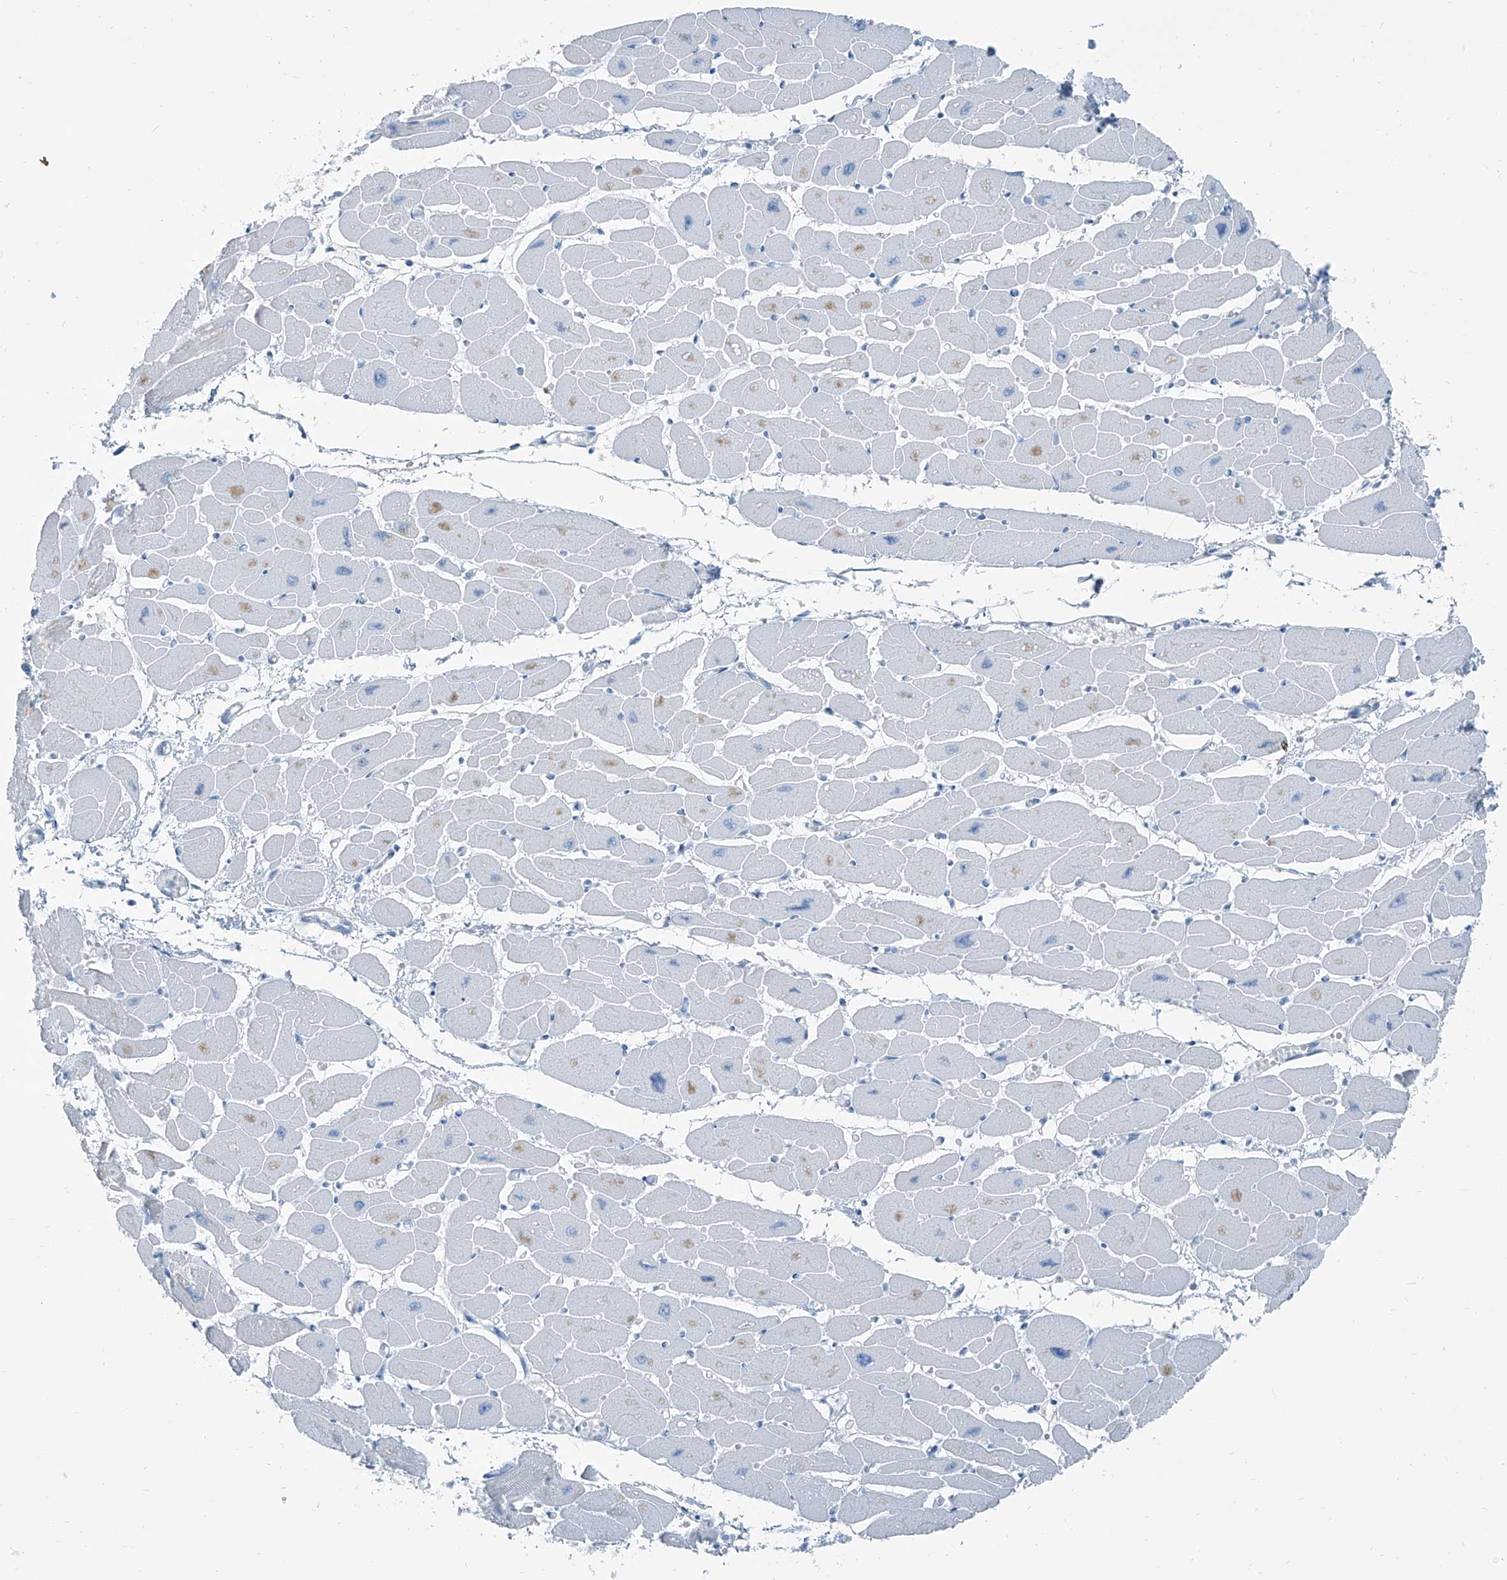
{"staining": {"intensity": "negative", "quantity": "none", "location": "none"}, "tissue": "heart muscle", "cell_type": "Cardiomyocytes", "image_type": "normal", "snomed": [{"axis": "morphology", "description": "Normal tissue, NOS"}, {"axis": "topography", "description": "Heart"}], "caption": "IHC image of benign heart muscle: human heart muscle stained with DAB displays no significant protein positivity in cardiomyocytes. Nuclei are stained in blue.", "gene": "RGN", "patient": {"sex": "female", "age": 54}}